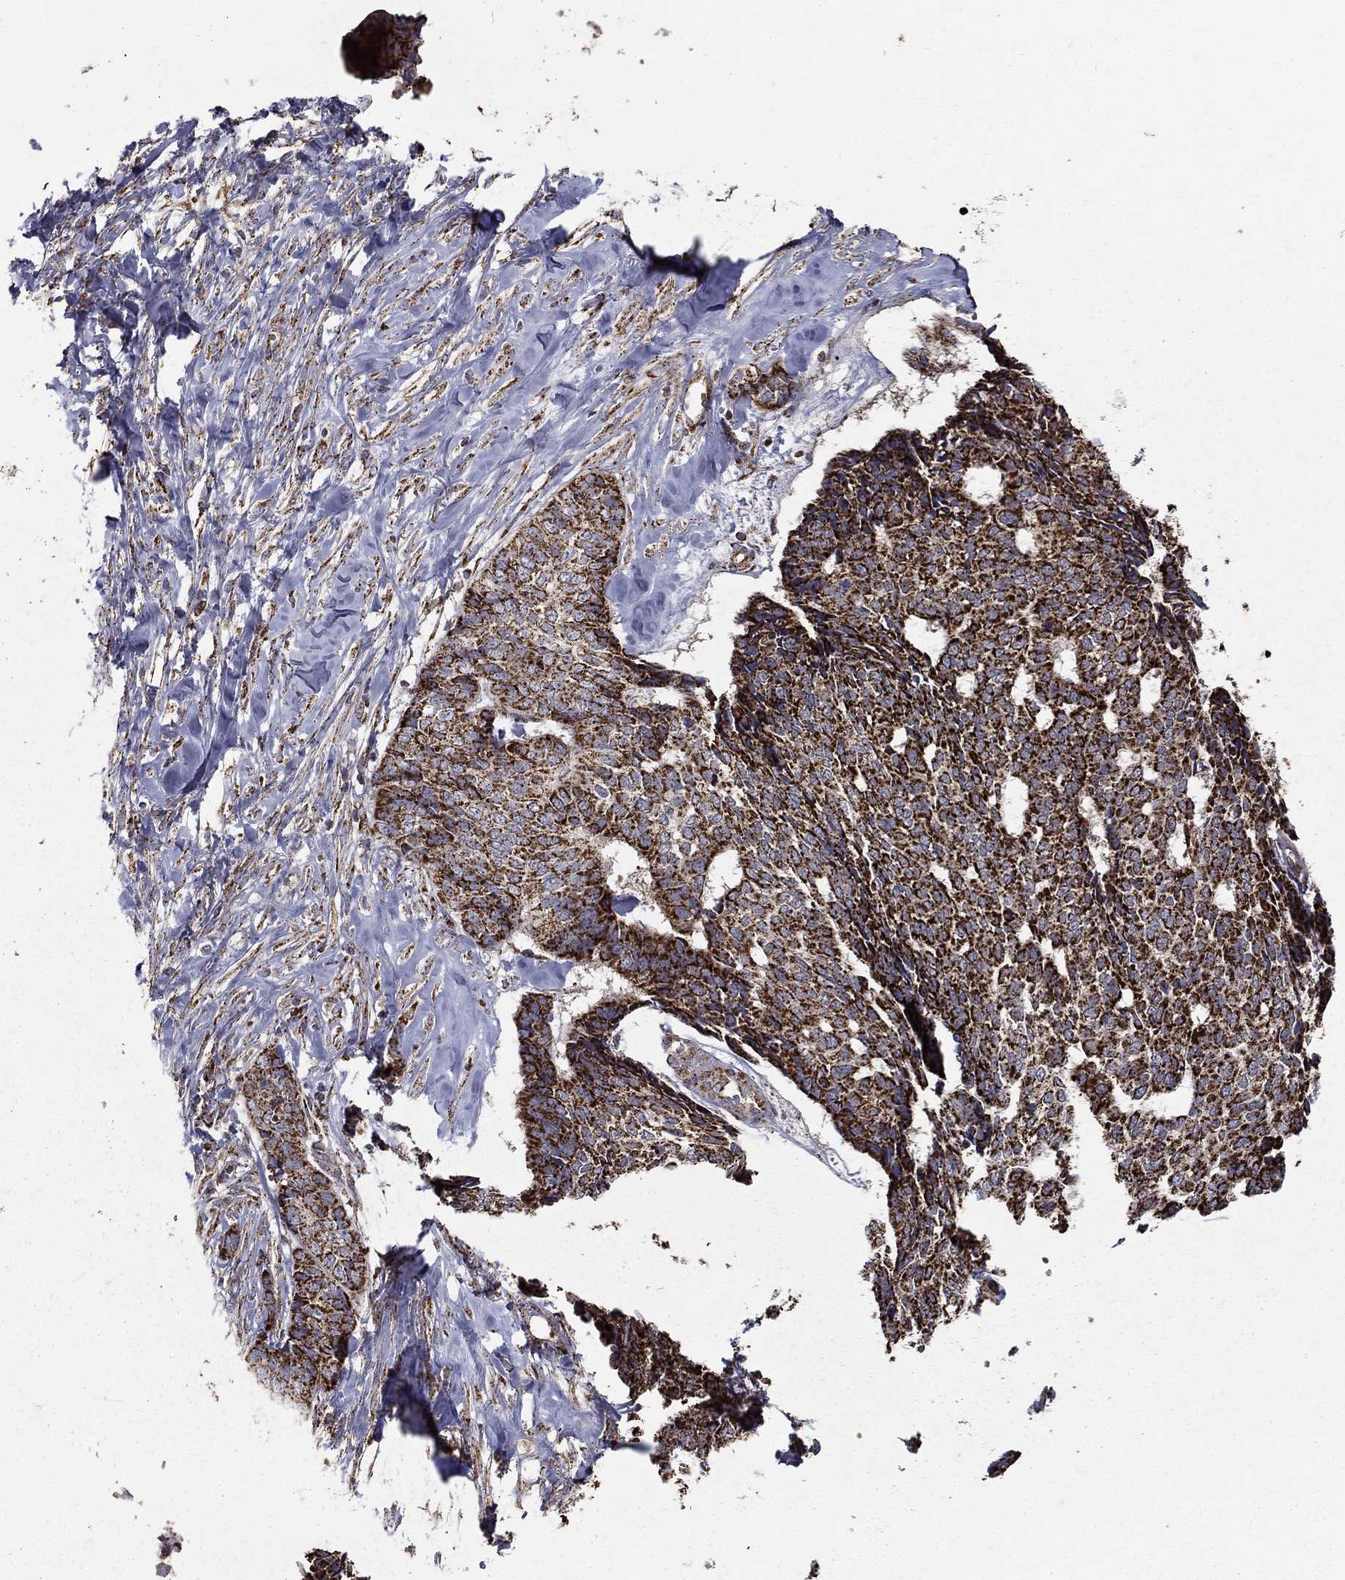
{"staining": {"intensity": "strong", "quantity": ">75%", "location": "cytoplasmic/membranous"}, "tissue": "skin cancer", "cell_type": "Tumor cells", "image_type": "cancer", "snomed": [{"axis": "morphology", "description": "Basal cell carcinoma"}, {"axis": "topography", "description": "Skin"}], "caption": "Immunohistochemical staining of human skin cancer demonstrates high levels of strong cytoplasmic/membranous positivity in about >75% of tumor cells.", "gene": "GCSH", "patient": {"sex": "male", "age": 86}}